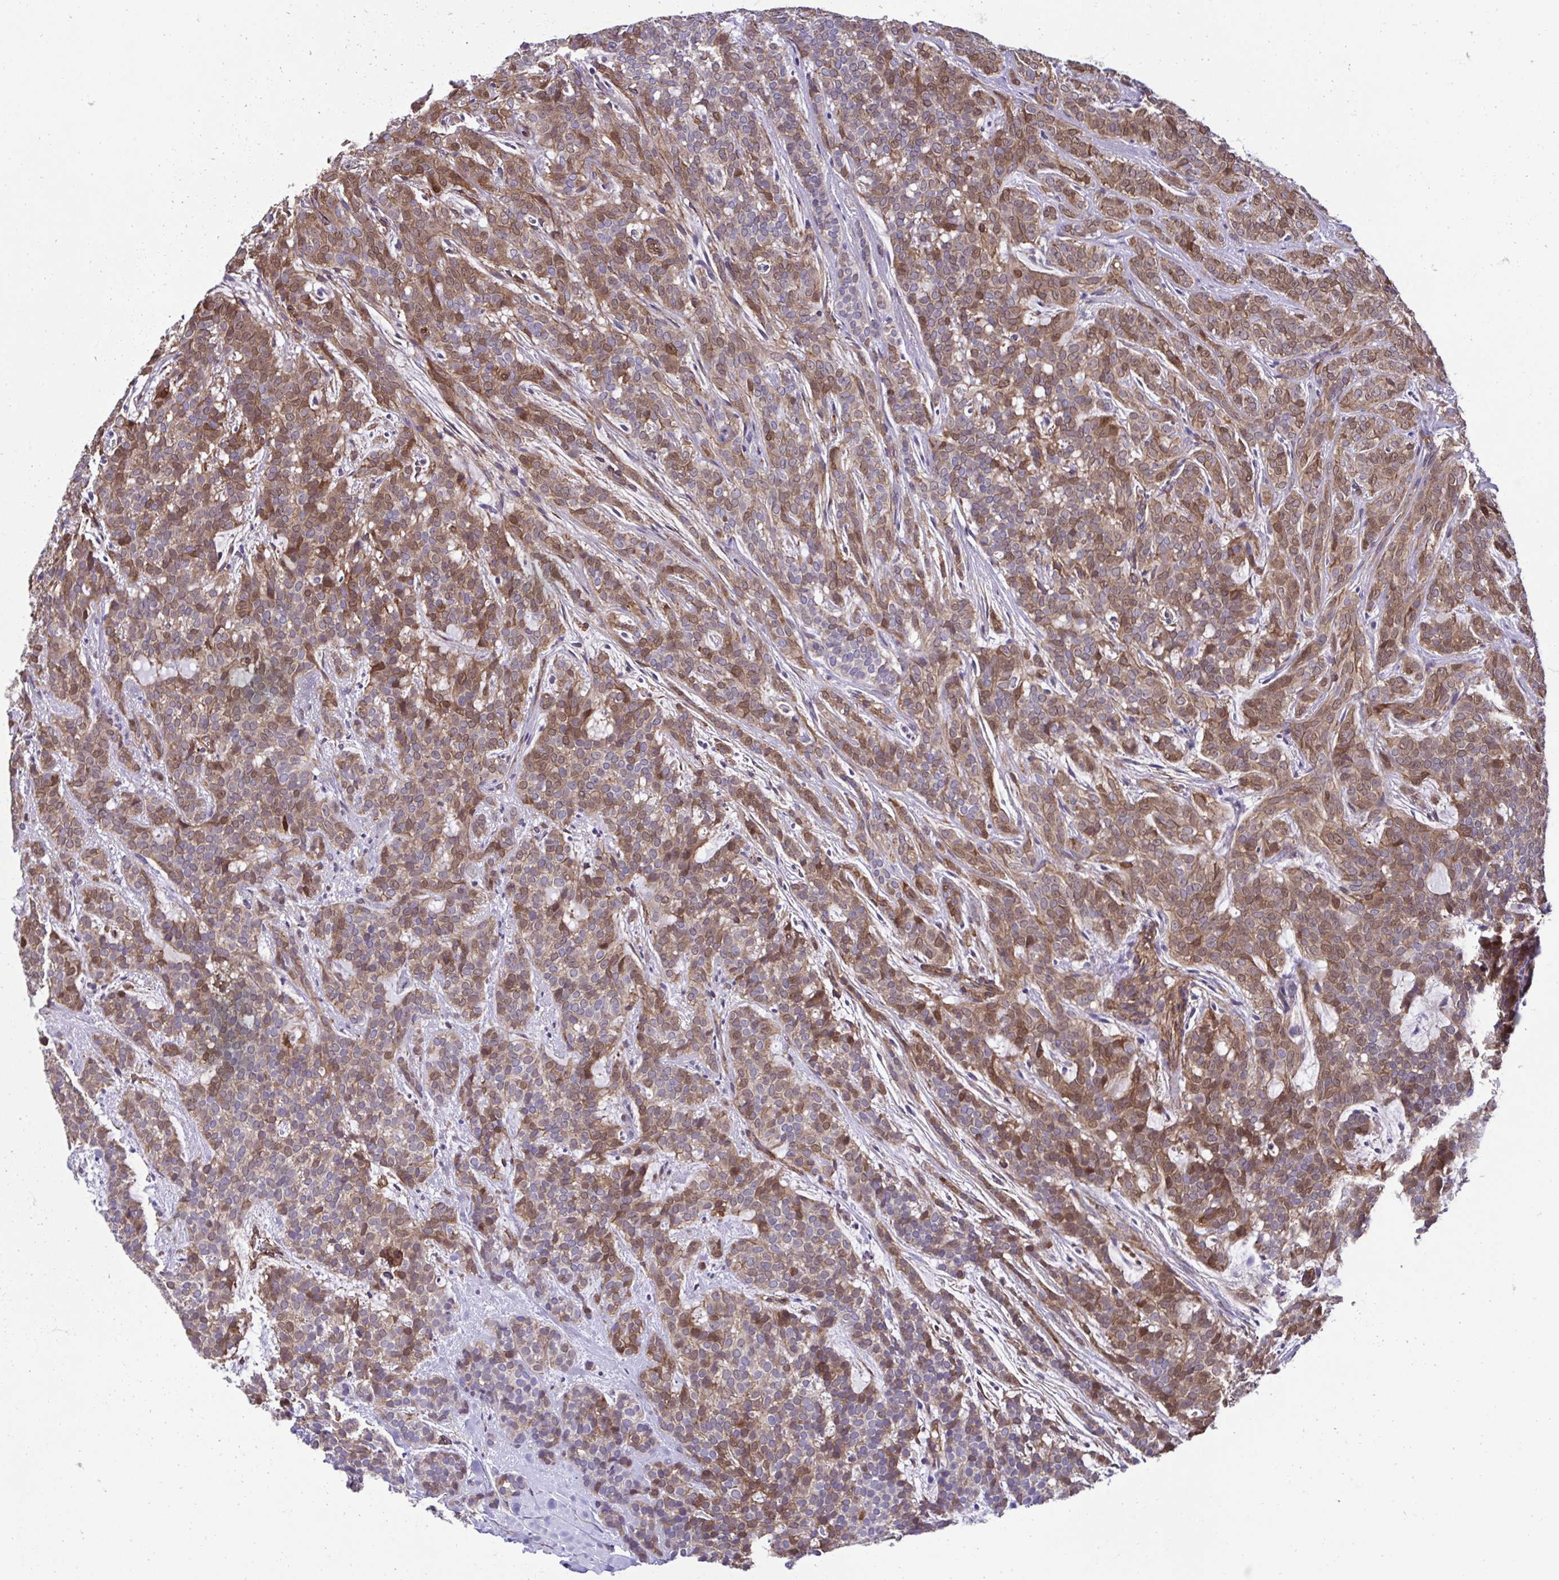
{"staining": {"intensity": "moderate", "quantity": ">75%", "location": "cytoplasmic/membranous,nuclear"}, "tissue": "head and neck cancer", "cell_type": "Tumor cells", "image_type": "cancer", "snomed": [{"axis": "morphology", "description": "Normal tissue, NOS"}, {"axis": "morphology", "description": "Adenocarcinoma, NOS"}, {"axis": "topography", "description": "Oral tissue"}, {"axis": "topography", "description": "Head-Neck"}], "caption": "Head and neck cancer (adenocarcinoma) stained for a protein demonstrates moderate cytoplasmic/membranous and nuclear positivity in tumor cells. The protein of interest is stained brown, and the nuclei are stained in blue (DAB (3,3'-diaminobenzidine) IHC with brightfield microscopy, high magnification).", "gene": "TRIM52", "patient": {"sex": "female", "age": 57}}